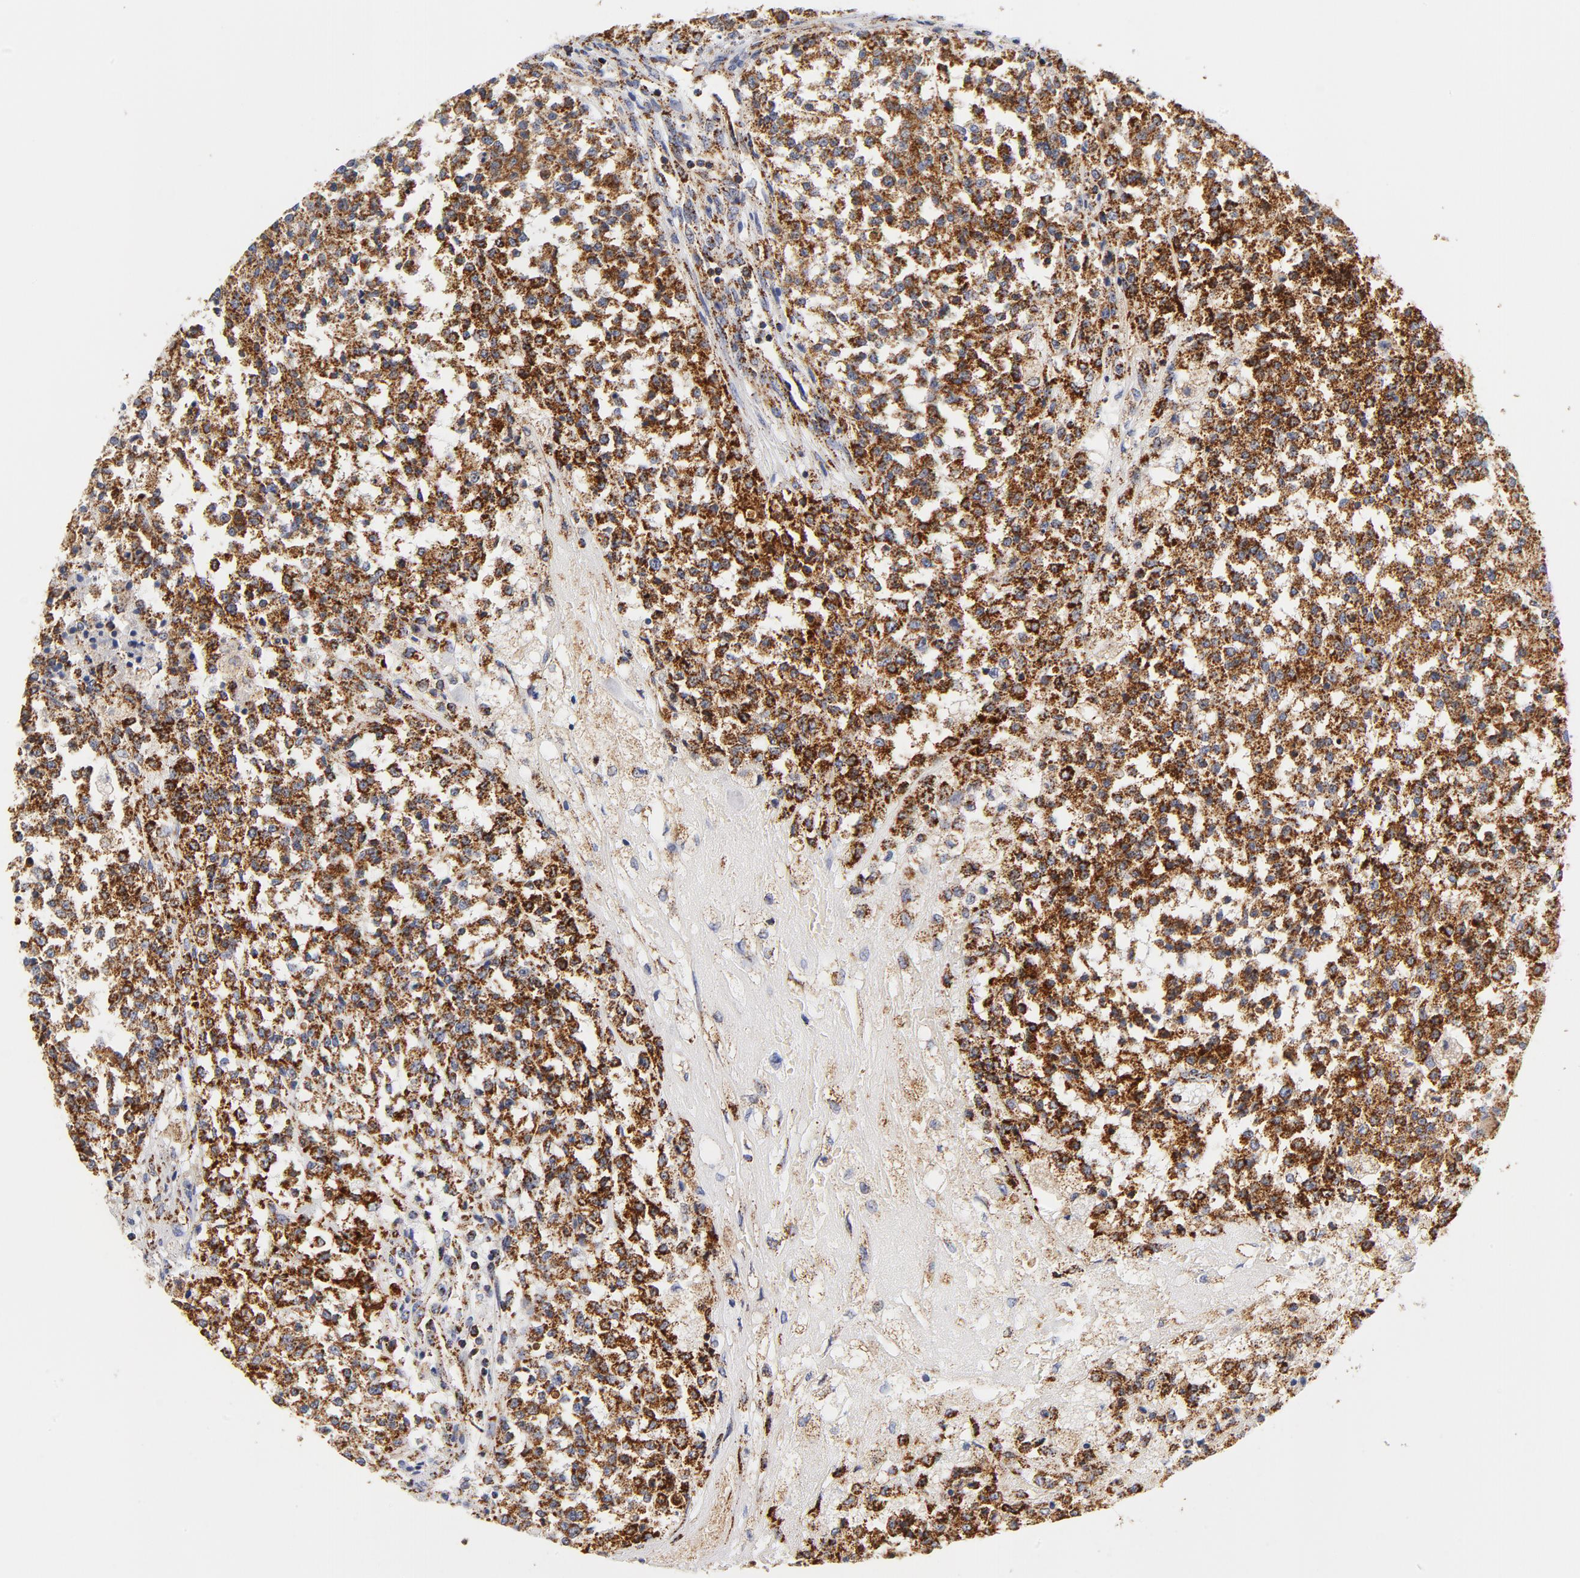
{"staining": {"intensity": "strong", "quantity": ">75%", "location": "cytoplasmic/membranous"}, "tissue": "testis cancer", "cell_type": "Tumor cells", "image_type": "cancer", "snomed": [{"axis": "morphology", "description": "Seminoma, NOS"}, {"axis": "topography", "description": "Testis"}], "caption": "Immunohistochemical staining of testis cancer (seminoma) displays high levels of strong cytoplasmic/membranous protein expression in about >75% of tumor cells.", "gene": "ECHS1", "patient": {"sex": "male", "age": 59}}